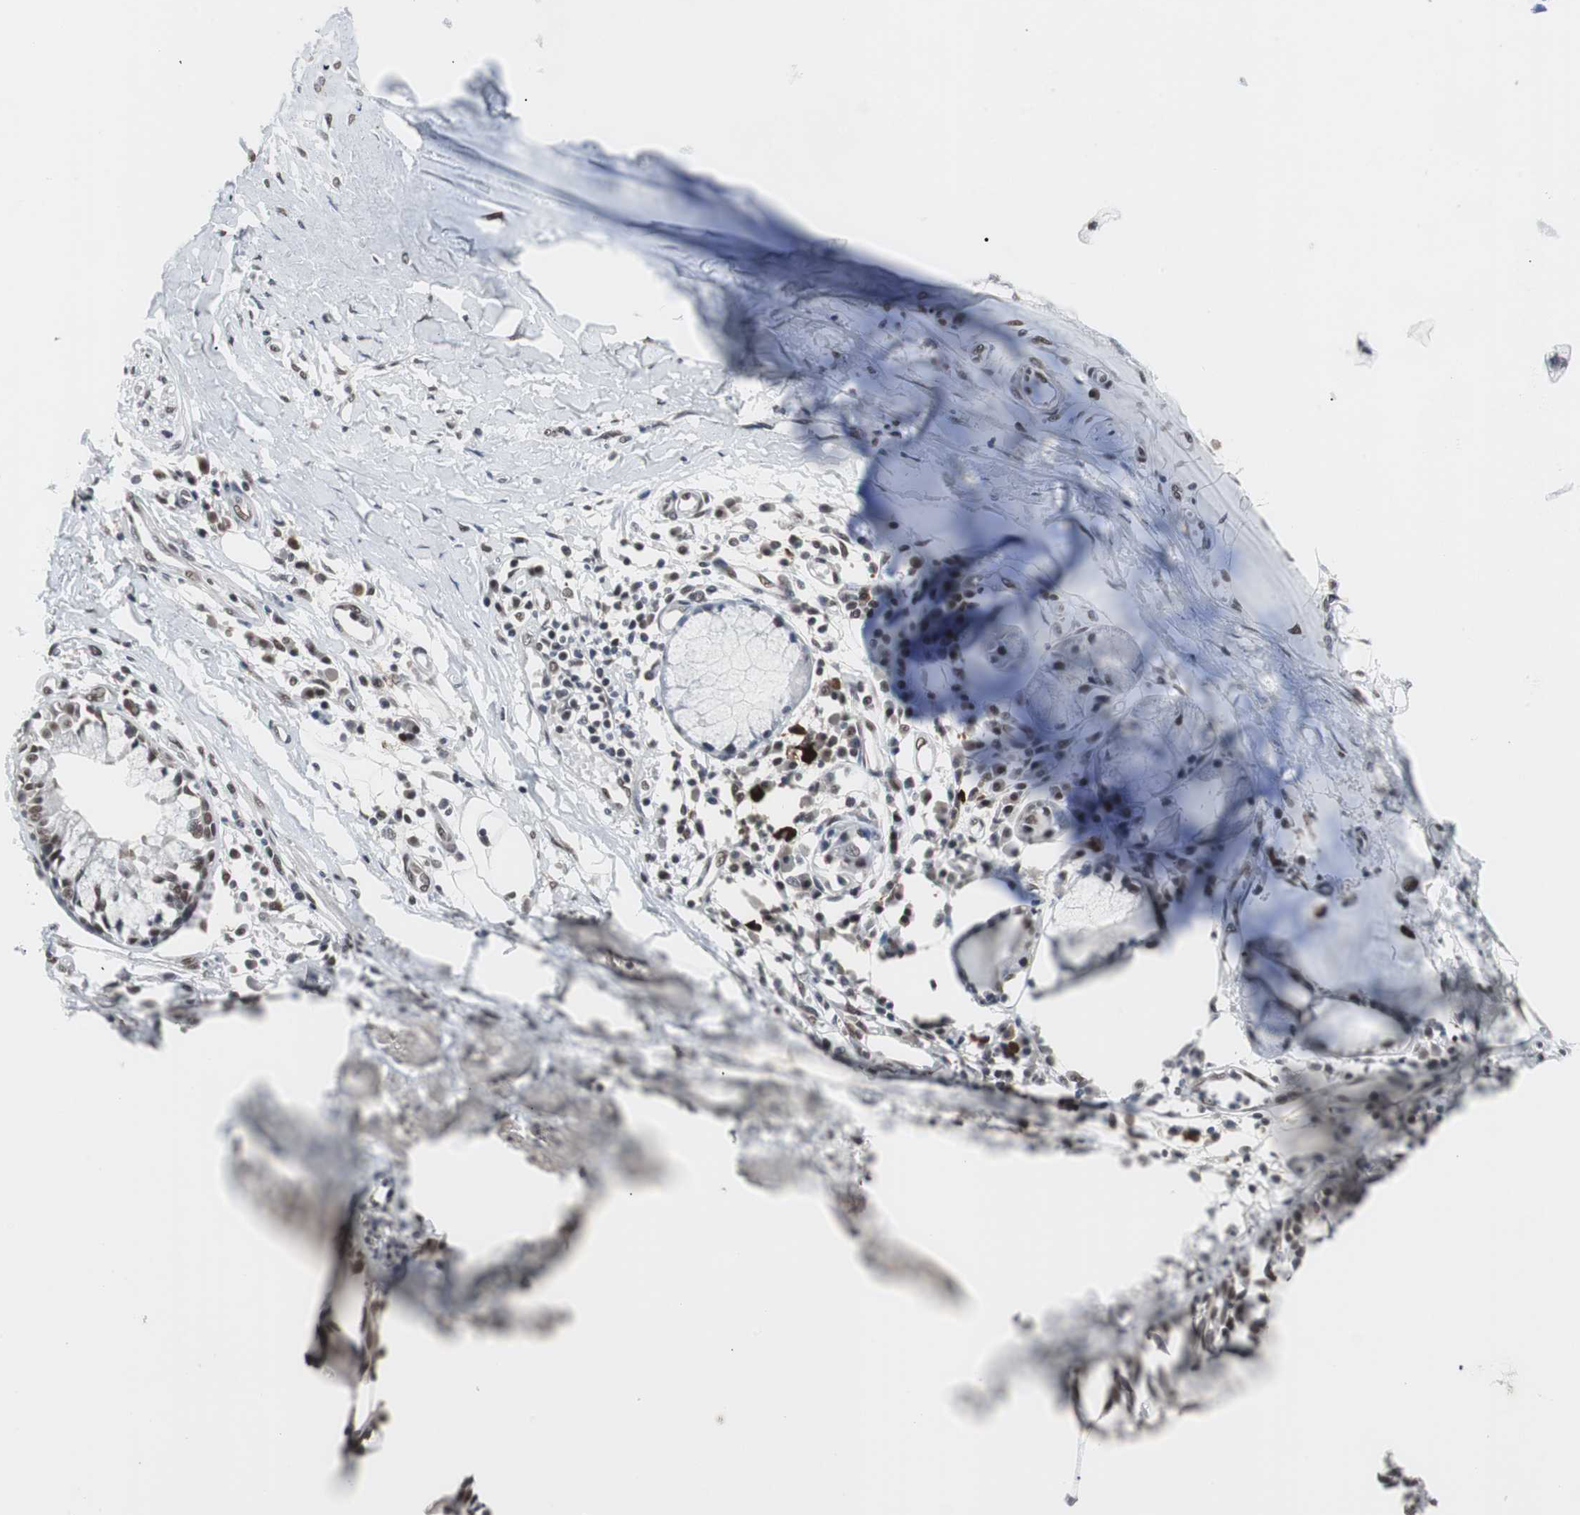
{"staining": {"intensity": "moderate", "quantity": ">75%", "location": "nuclear"}, "tissue": "soft tissue", "cell_type": "Fibroblasts", "image_type": "normal", "snomed": [{"axis": "morphology", "description": "Normal tissue, NOS"}, {"axis": "morphology", "description": "Adenocarcinoma, NOS"}, {"axis": "topography", "description": "Cartilage tissue"}, {"axis": "topography", "description": "Bronchus"}, {"axis": "topography", "description": "Lung"}], "caption": "Brown immunohistochemical staining in normal human soft tissue reveals moderate nuclear staining in about >75% of fibroblasts.", "gene": "TAF7", "patient": {"sex": "female", "age": 67}}